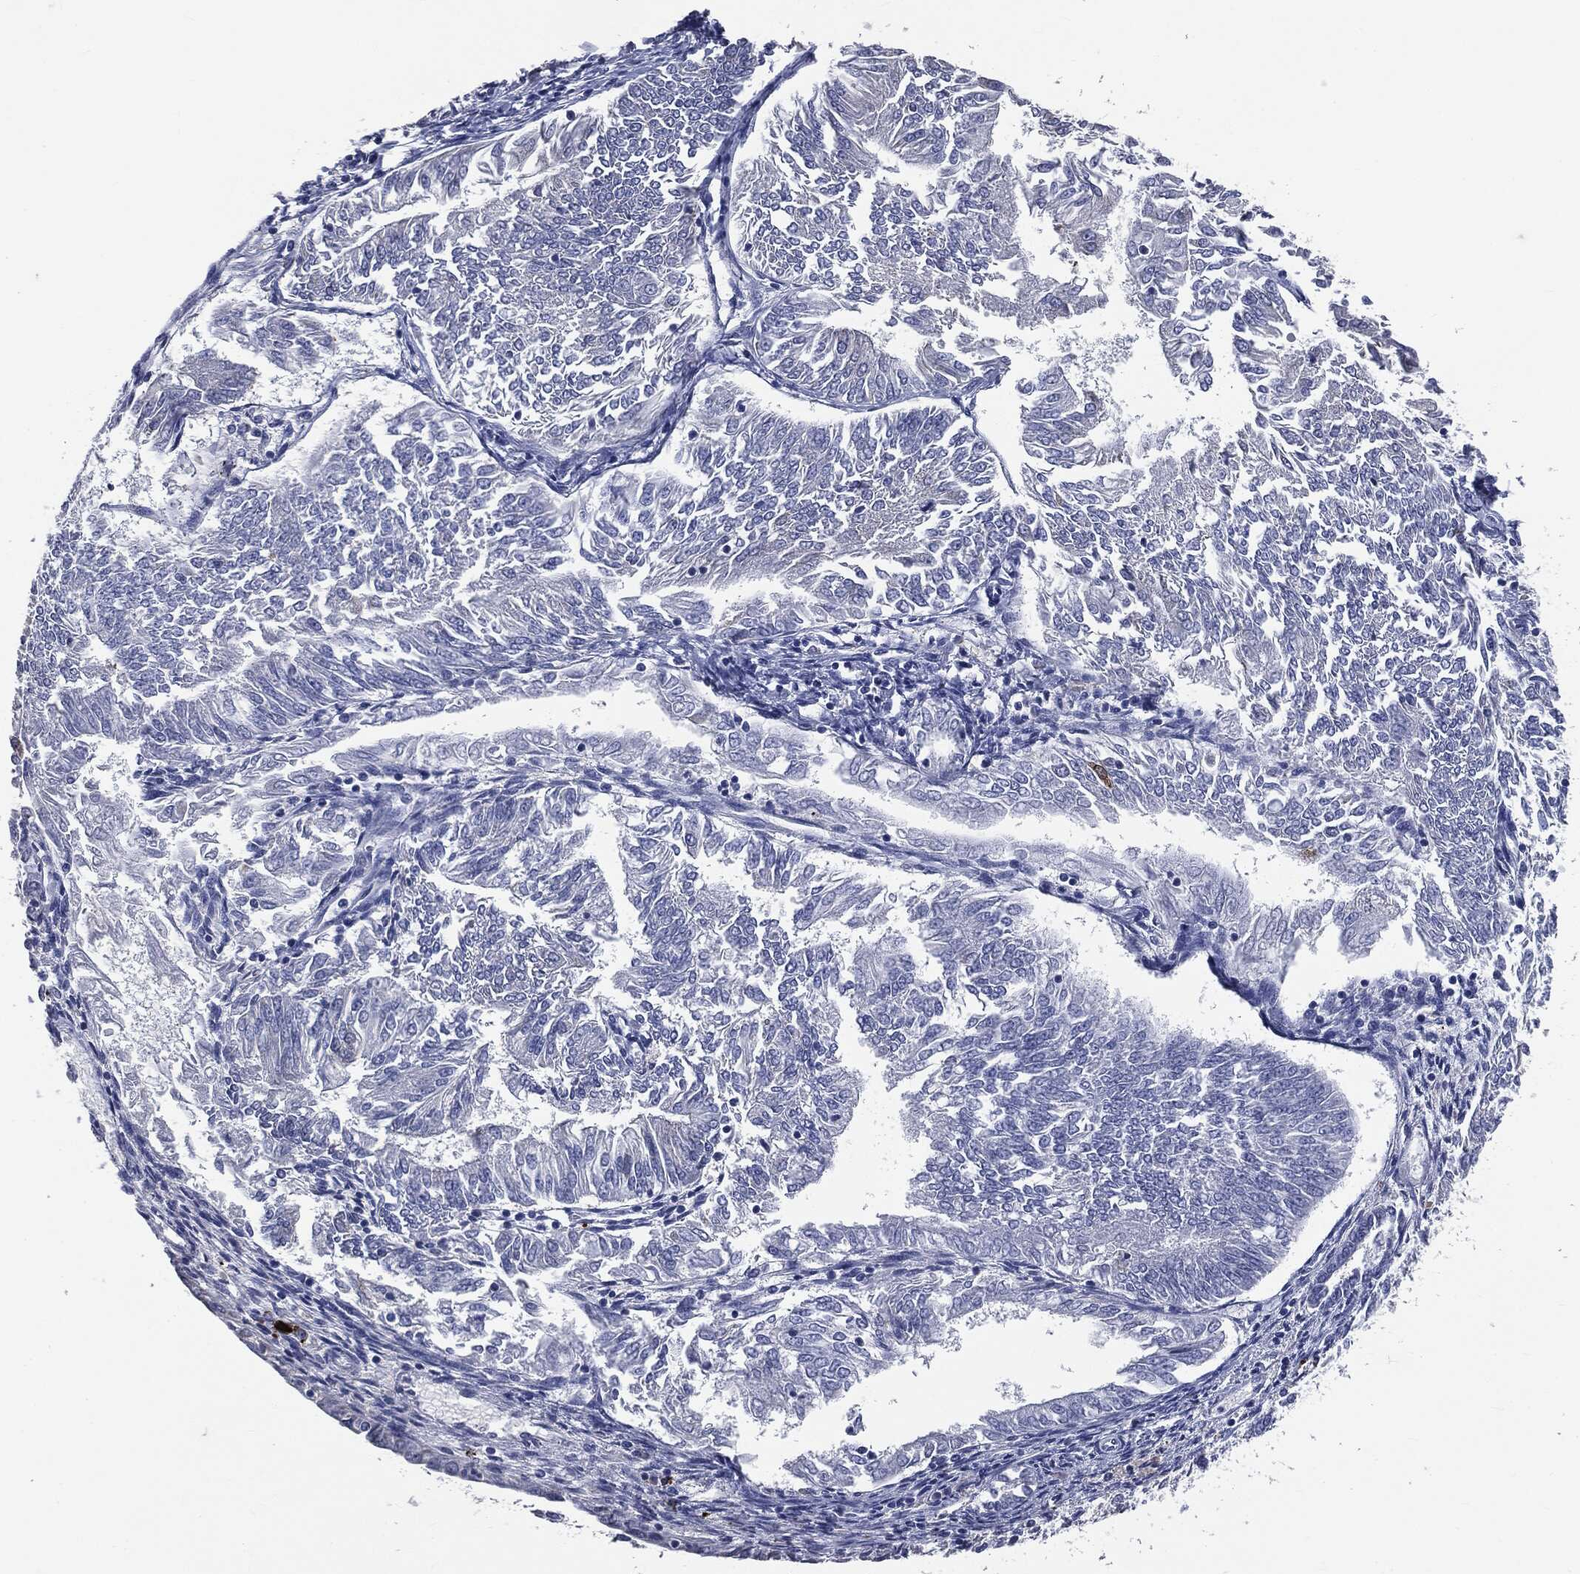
{"staining": {"intensity": "negative", "quantity": "none", "location": "none"}, "tissue": "endometrial cancer", "cell_type": "Tumor cells", "image_type": "cancer", "snomed": [{"axis": "morphology", "description": "Adenocarcinoma, NOS"}, {"axis": "topography", "description": "Endometrium"}], "caption": "A histopathology image of endometrial cancer (adenocarcinoma) stained for a protein exhibits no brown staining in tumor cells. The staining was performed using DAB (3,3'-diaminobenzidine) to visualize the protein expression in brown, while the nuclei were stained in blue with hematoxylin (Magnification: 20x).", "gene": "PTGS2", "patient": {"sex": "female", "age": 58}}